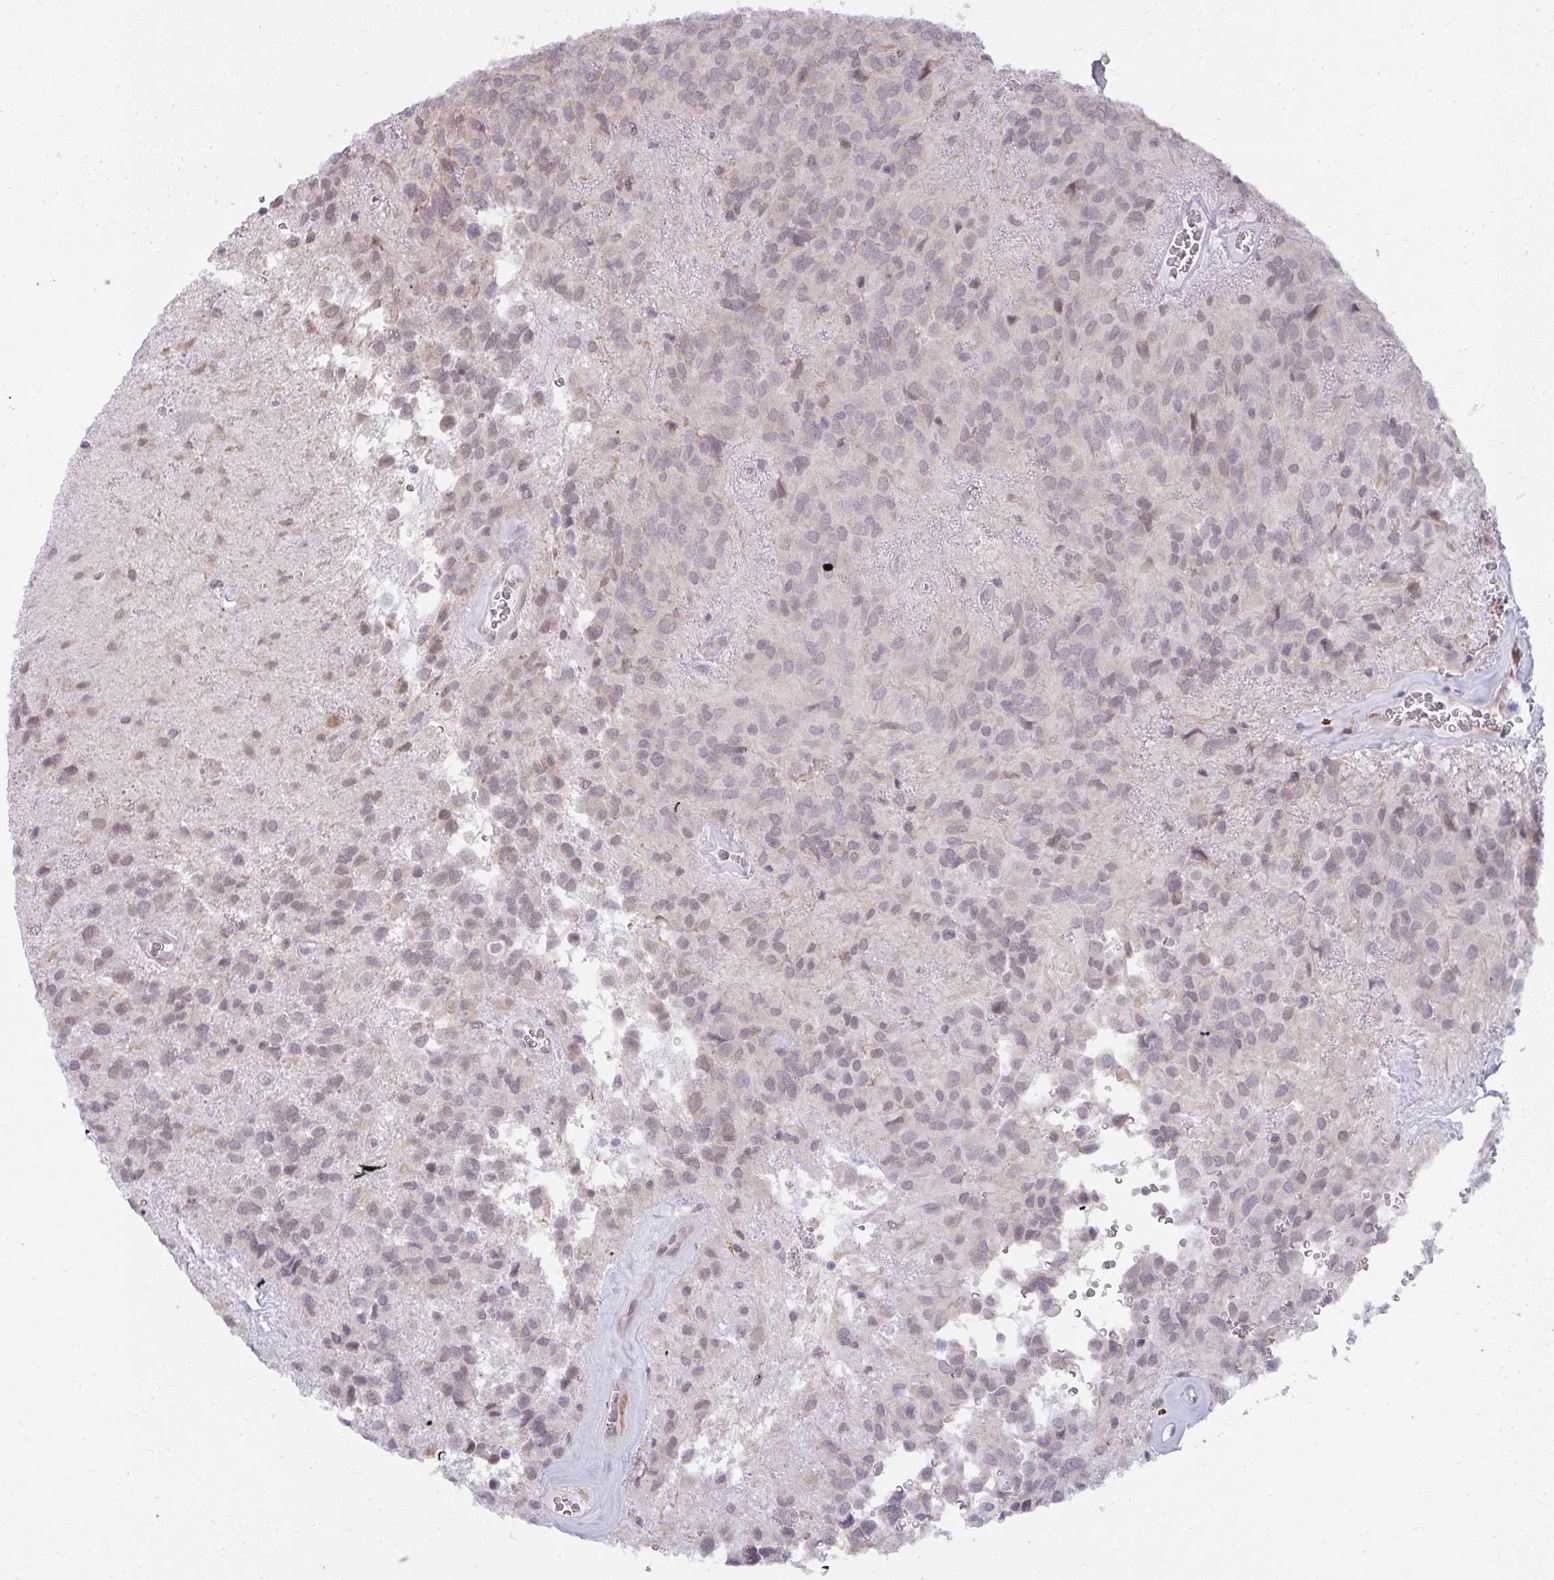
{"staining": {"intensity": "moderate", "quantity": "25%-75%", "location": "nuclear"}, "tissue": "glioma", "cell_type": "Tumor cells", "image_type": "cancer", "snomed": [{"axis": "morphology", "description": "Glioma, malignant, Low grade"}, {"axis": "topography", "description": "Brain"}], "caption": "A medium amount of moderate nuclear positivity is present in about 25%-75% of tumor cells in glioma tissue.", "gene": "NMNAT1", "patient": {"sex": "male", "age": 56}}